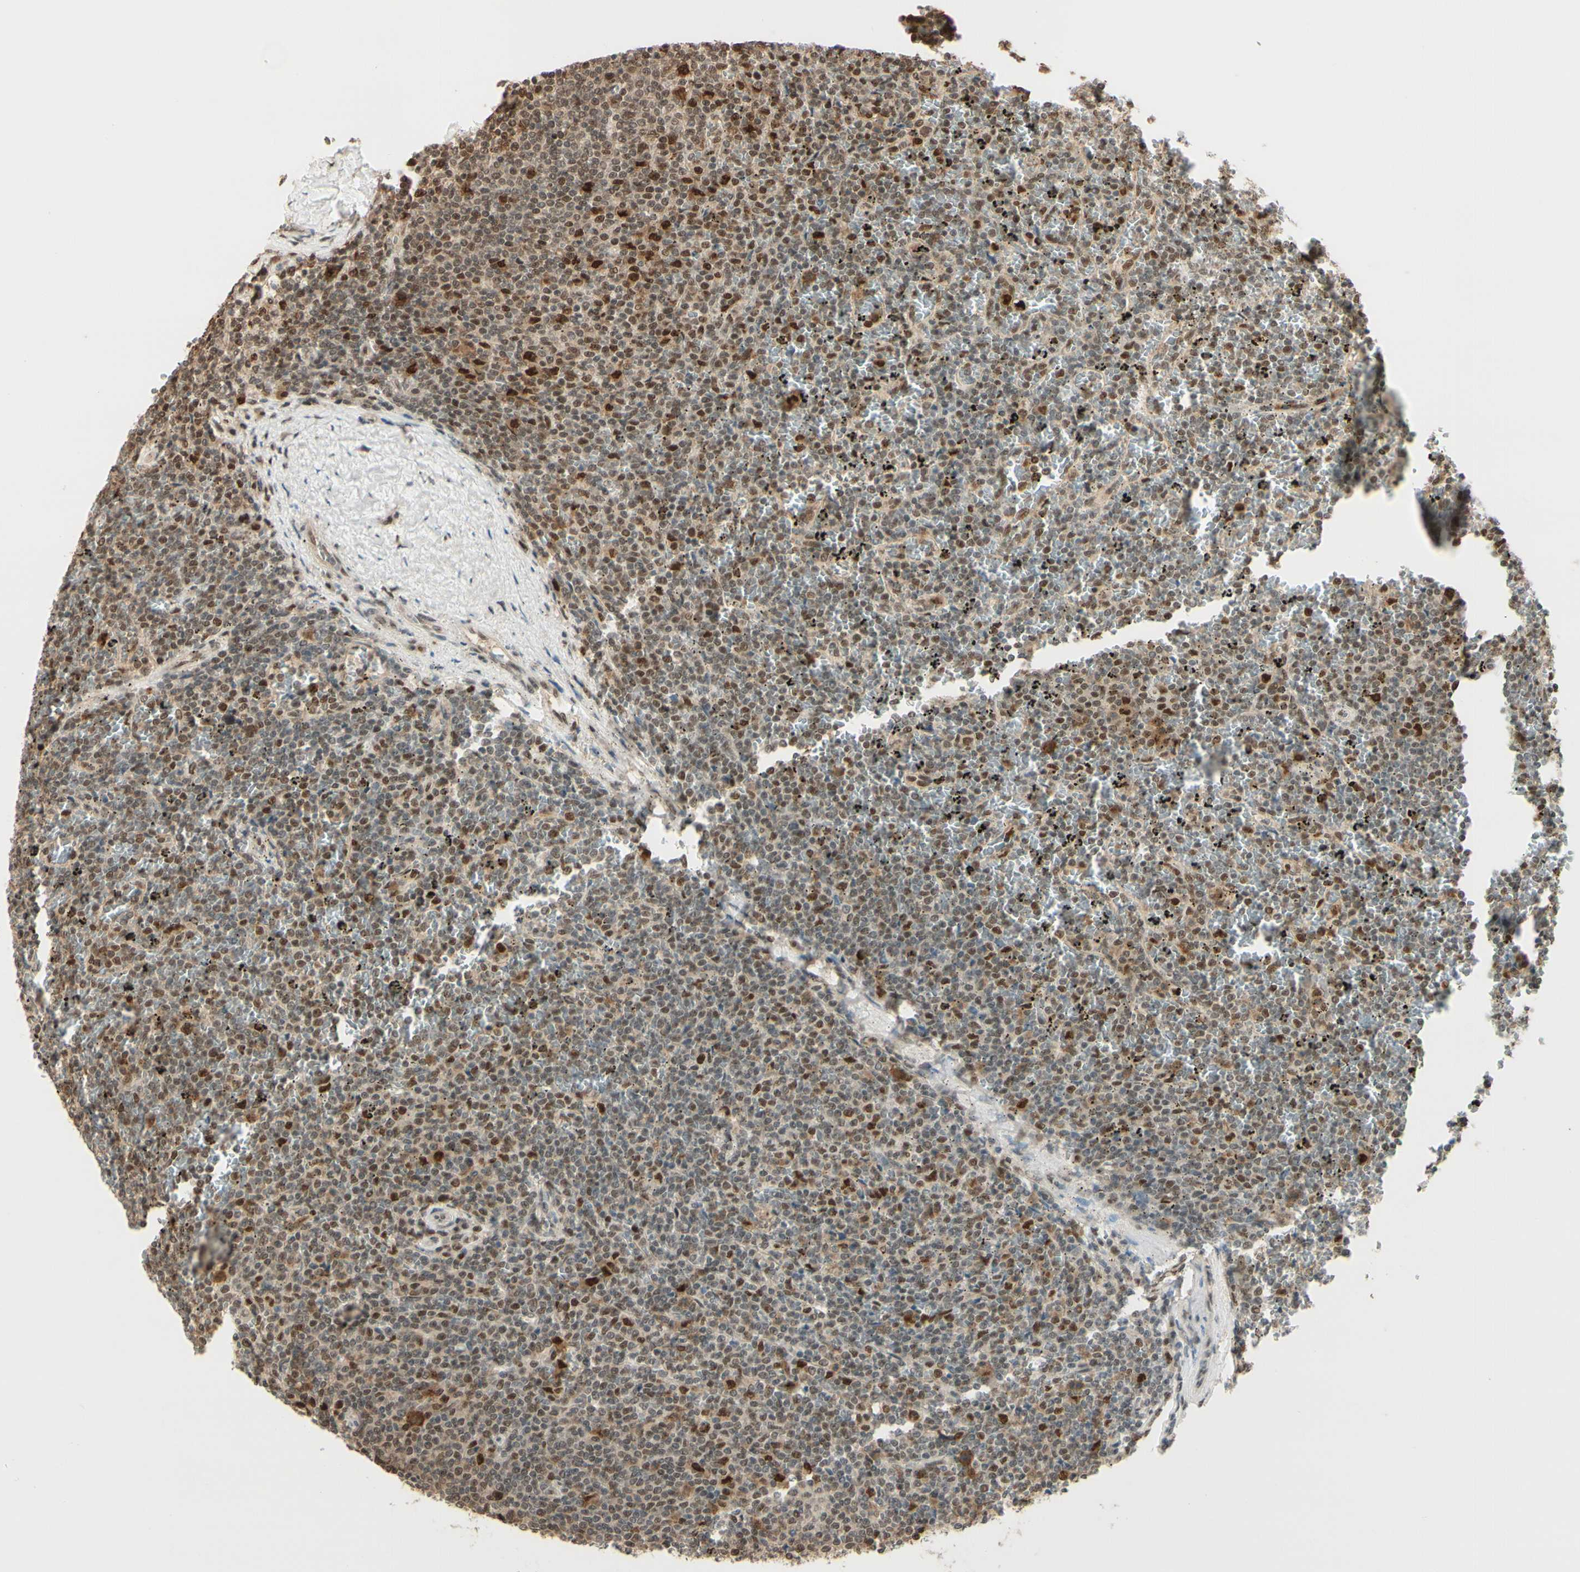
{"staining": {"intensity": "moderate", "quantity": ">75%", "location": "cytoplasmic/membranous,nuclear"}, "tissue": "lymphoma", "cell_type": "Tumor cells", "image_type": "cancer", "snomed": [{"axis": "morphology", "description": "Malignant lymphoma, non-Hodgkin's type, Low grade"}, {"axis": "topography", "description": "Spleen"}], "caption": "Immunohistochemical staining of malignant lymphoma, non-Hodgkin's type (low-grade) displays medium levels of moderate cytoplasmic/membranous and nuclear positivity in about >75% of tumor cells. Immunohistochemistry stains the protein of interest in brown and the nuclei are stained blue.", "gene": "HSF1", "patient": {"sex": "female", "age": 77}}